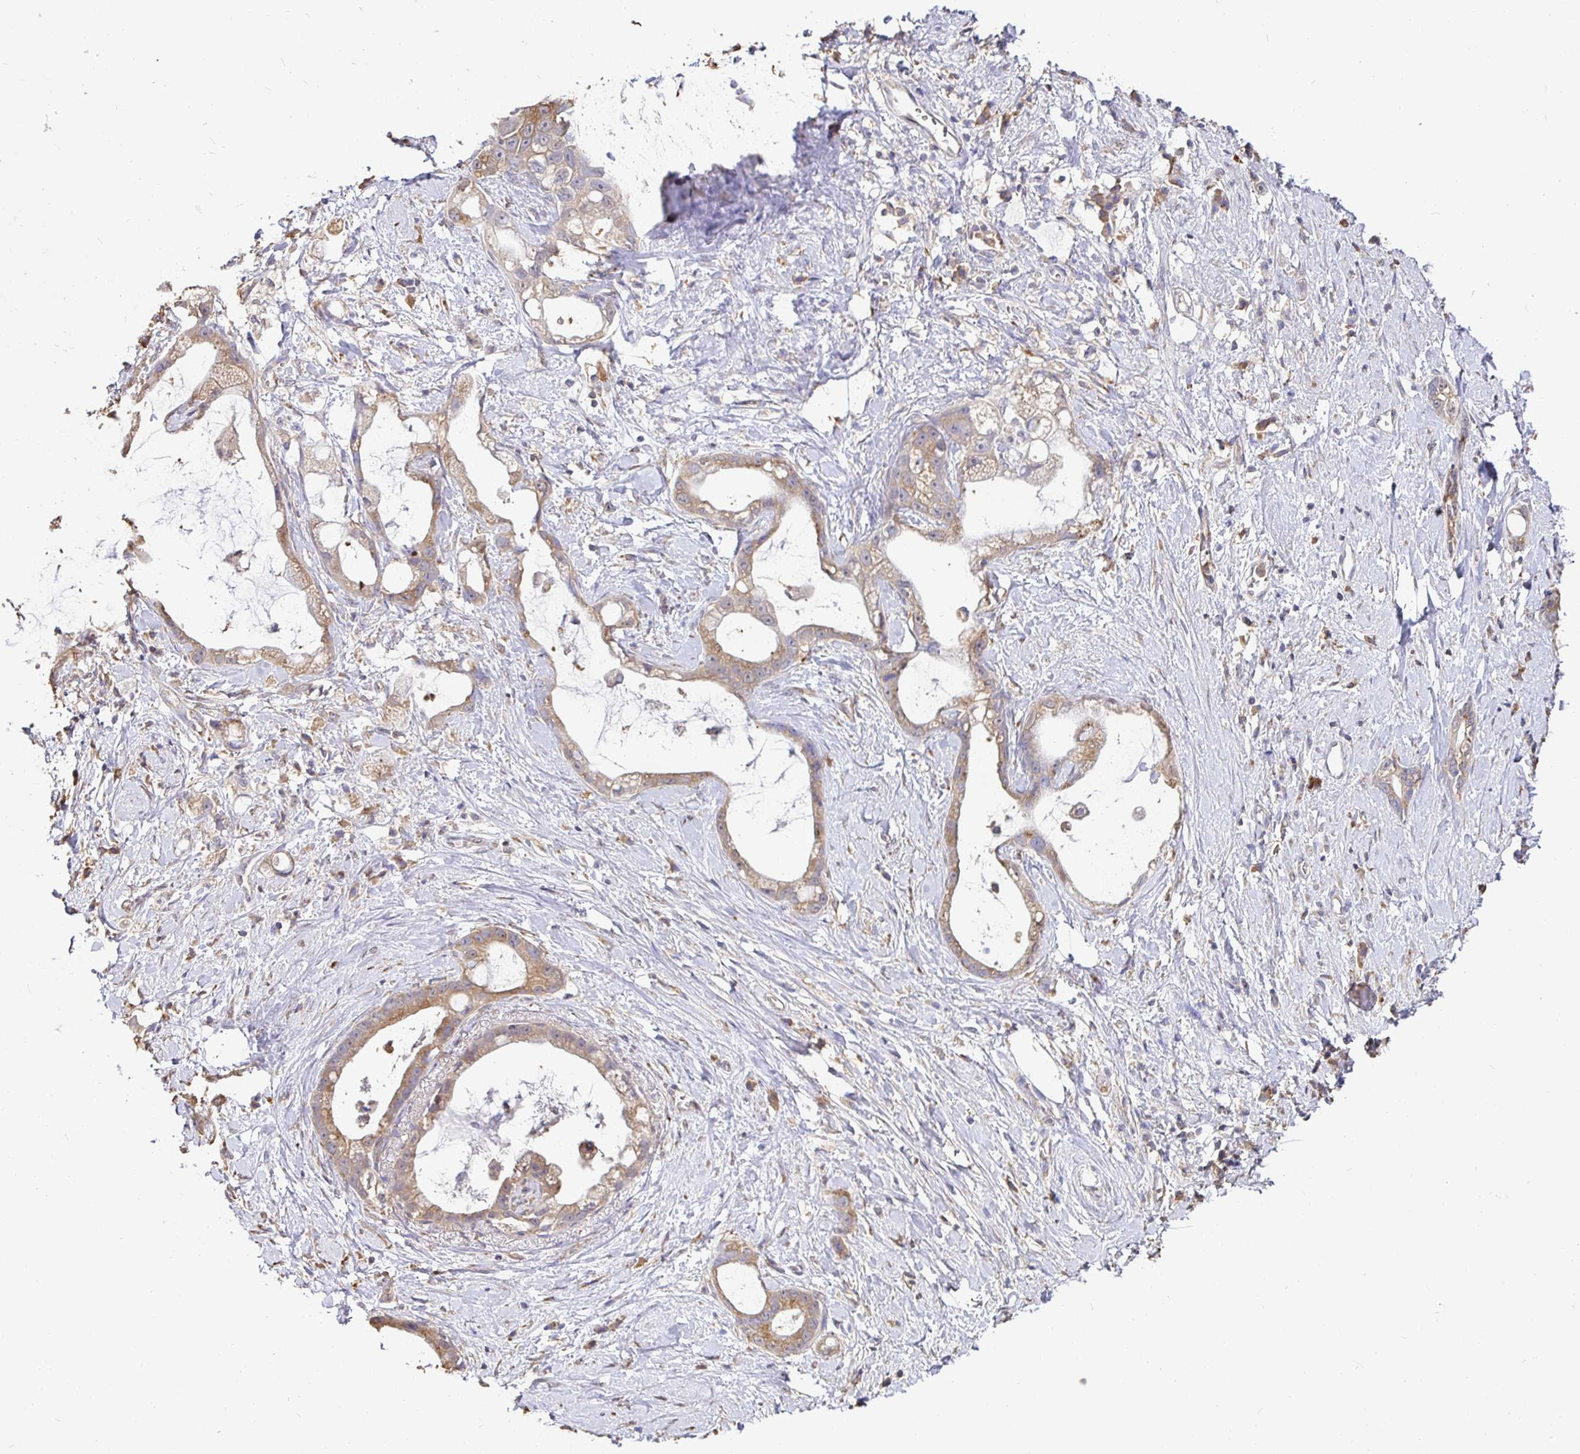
{"staining": {"intensity": "weak", "quantity": ">75%", "location": "cytoplasmic/membranous"}, "tissue": "stomach cancer", "cell_type": "Tumor cells", "image_type": "cancer", "snomed": [{"axis": "morphology", "description": "Adenocarcinoma, NOS"}, {"axis": "topography", "description": "Stomach"}], "caption": "Stomach cancer (adenocarcinoma) stained with DAB (3,3'-diaminobenzidine) immunohistochemistry reveals low levels of weak cytoplasmic/membranous positivity in about >75% of tumor cells.", "gene": "MAPK8IP3", "patient": {"sex": "male", "age": 55}}